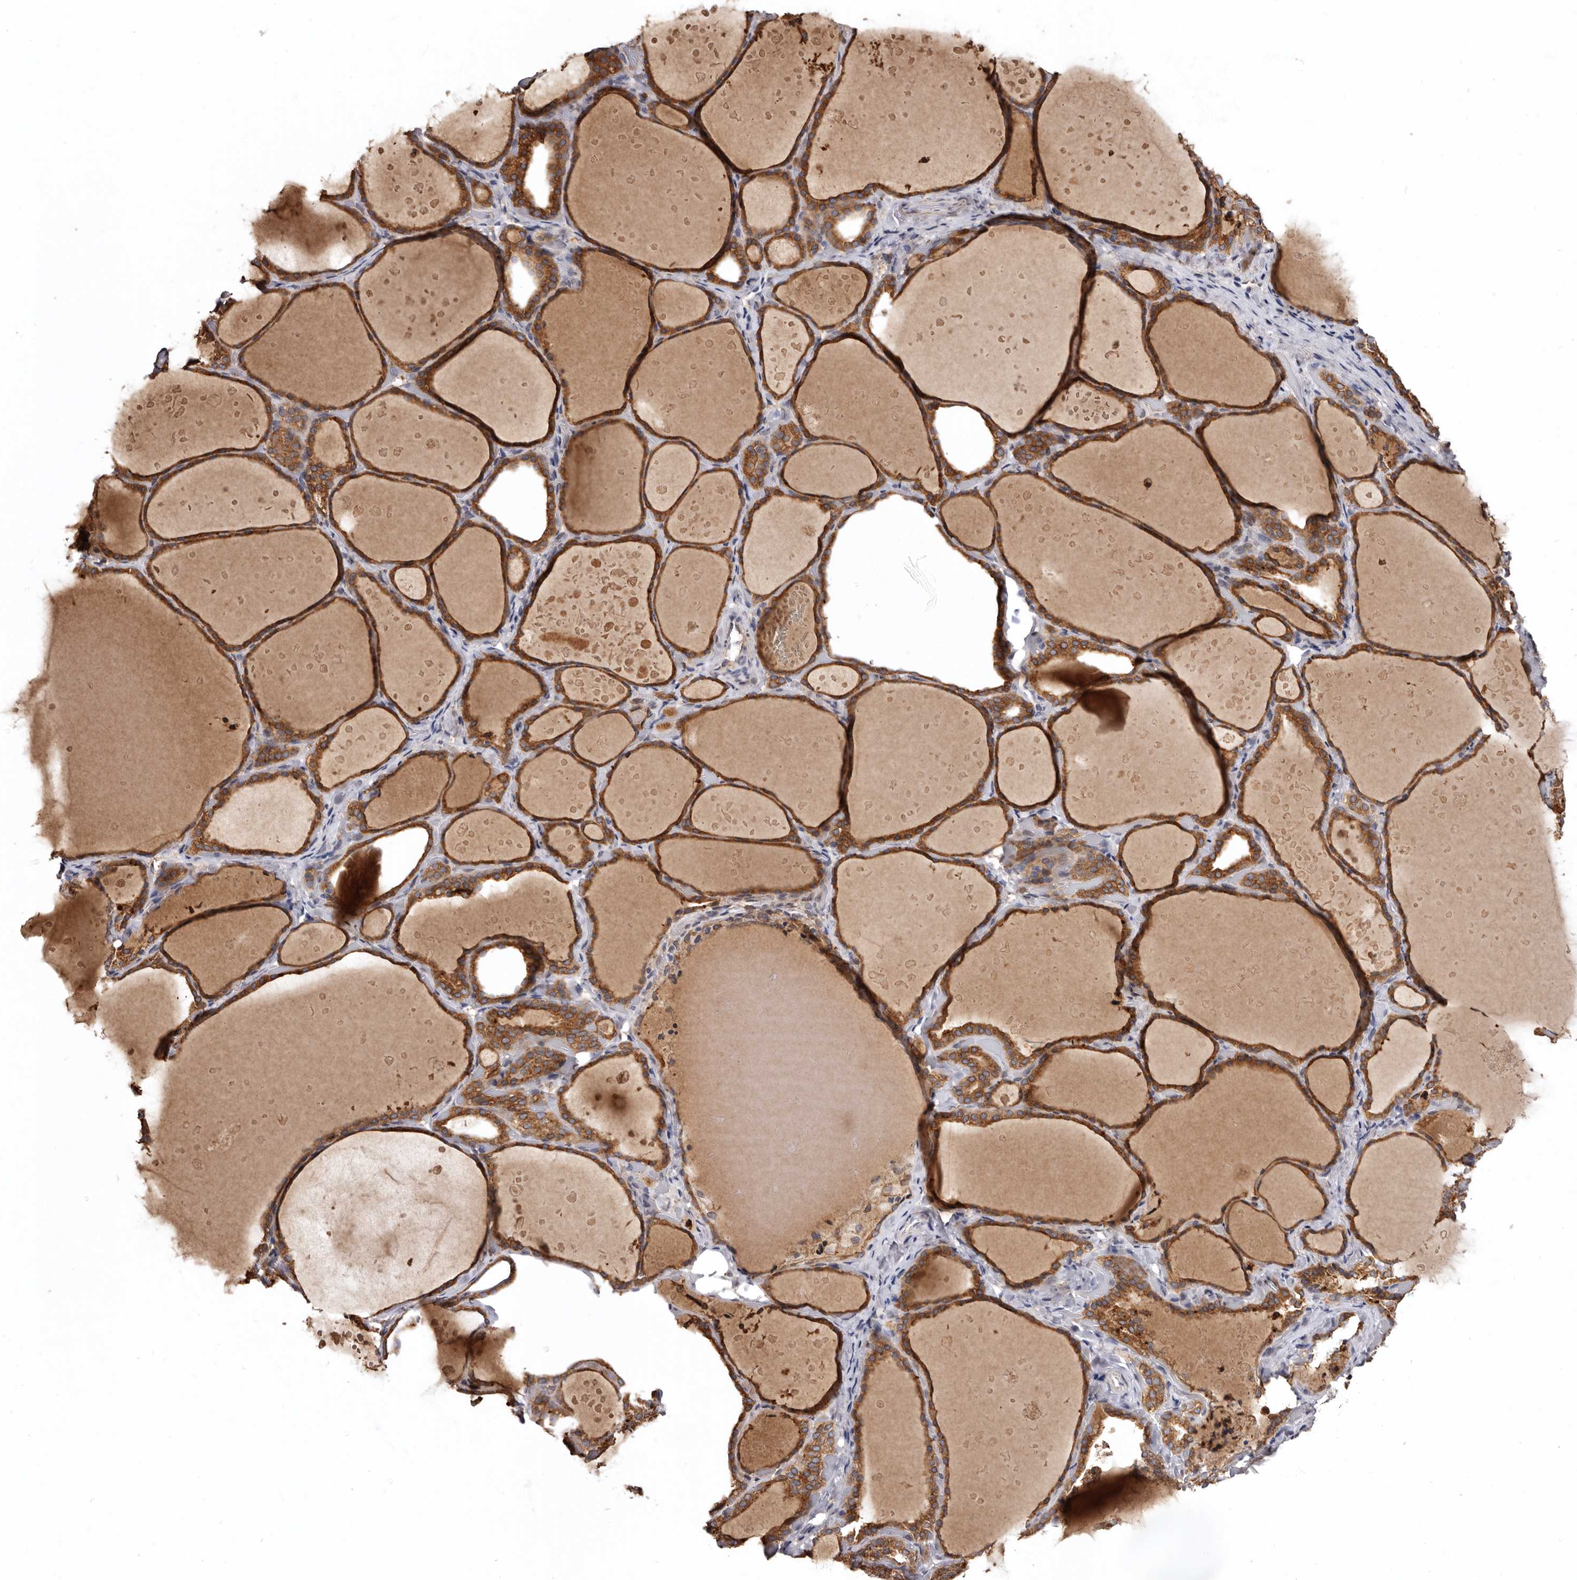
{"staining": {"intensity": "strong", "quantity": ">75%", "location": "cytoplasmic/membranous"}, "tissue": "thyroid gland", "cell_type": "Glandular cells", "image_type": "normal", "snomed": [{"axis": "morphology", "description": "Normal tissue, NOS"}, {"axis": "topography", "description": "Thyroid gland"}], "caption": "Brown immunohistochemical staining in unremarkable human thyroid gland exhibits strong cytoplasmic/membranous positivity in about >75% of glandular cells. The protein is shown in brown color, while the nuclei are stained blue.", "gene": "INKA2", "patient": {"sex": "female", "age": 44}}